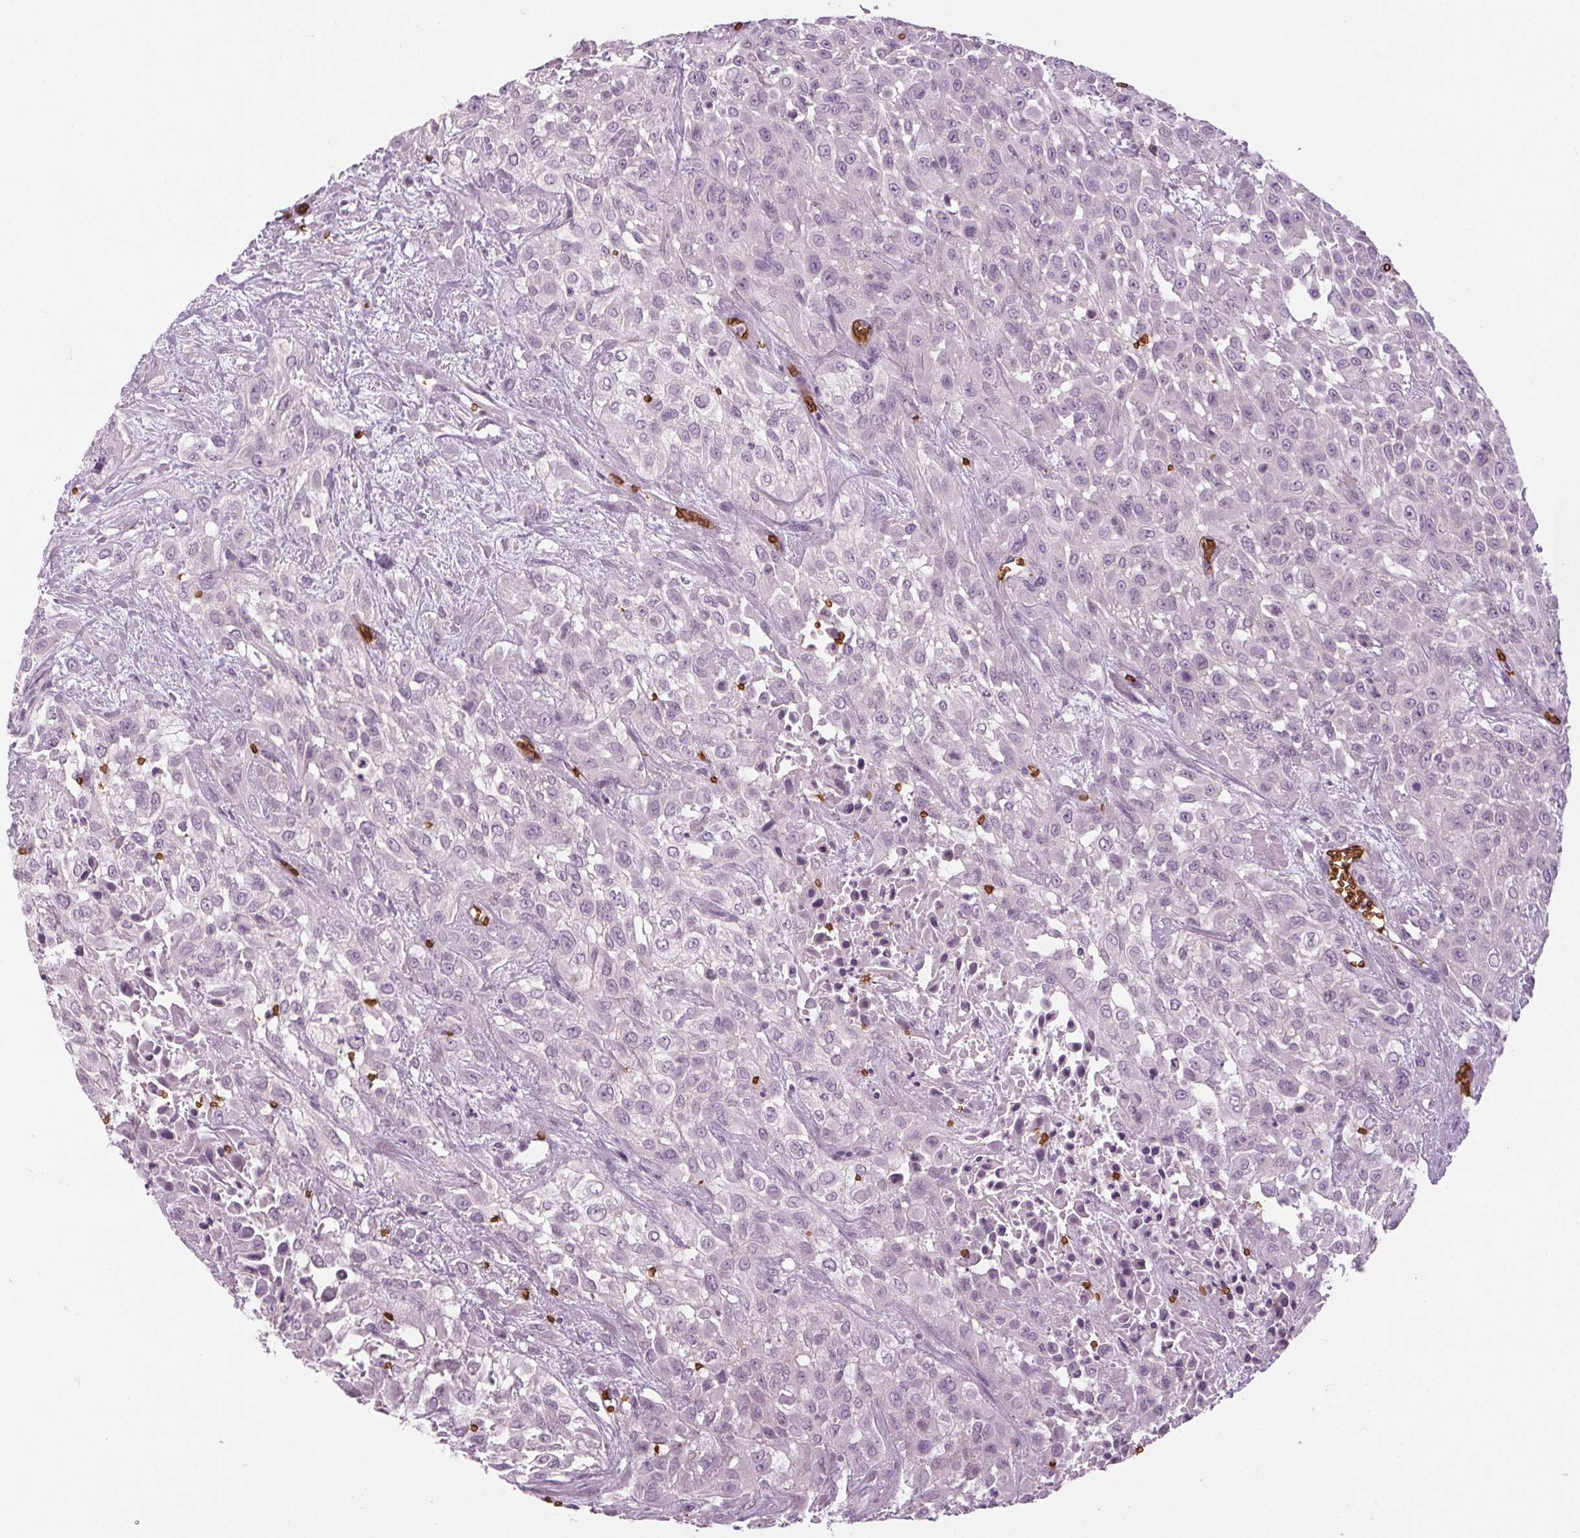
{"staining": {"intensity": "negative", "quantity": "none", "location": "none"}, "tissue": "urothelial cancer", "cell_type": "Tumor cells", "image_type": "cancer", "snomed": [{"axis": "morphology", "description": "Urothelial carcinoma, High grade"}, {"axis": "topography", "description": "Urinary bladder"}], "caption": "Tumor cells are negative for brown protein staining in urothelial cancer.", "gene": "SLC4A1", "patient": {"sex": "male", "age": 57}}